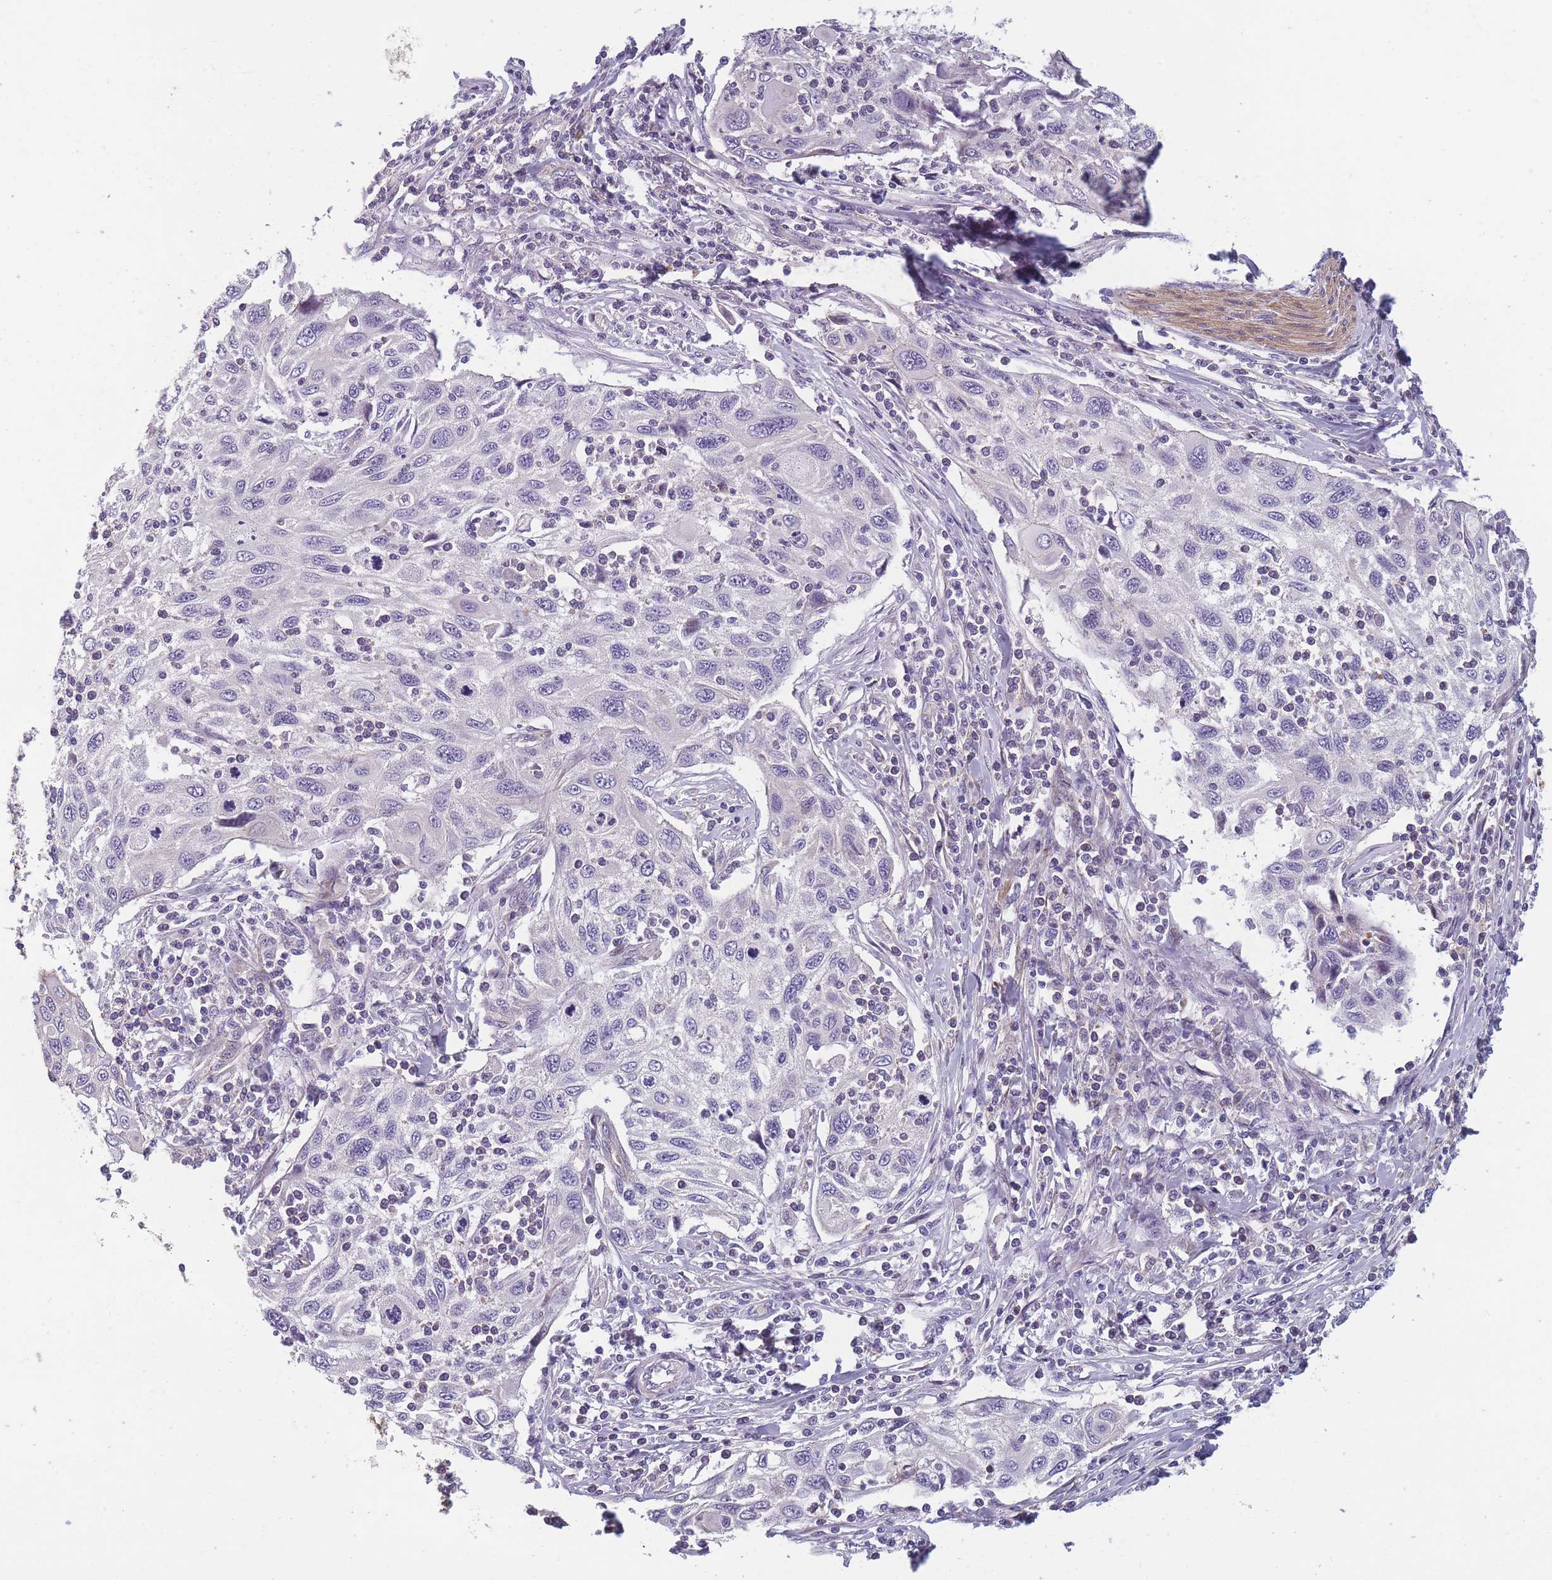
{"staining": {"intensity": "negative", "quantity": "none", "location": "none"}, "tissue": "cervical cancer", "cell_type": "Tumor cells", "image_type": "cancer", "snomed": [{"axis": "morphology", "description": "Squamous cell carcinoma, NOS"}, {"axis": "topography", "description": "Cervix"}], "caption": "There is no significant expression in tumor cells of squamous cell carcinoma (cervical).", "gene": "FAM83F", "patient": {"sex": "female", "age": 70}}